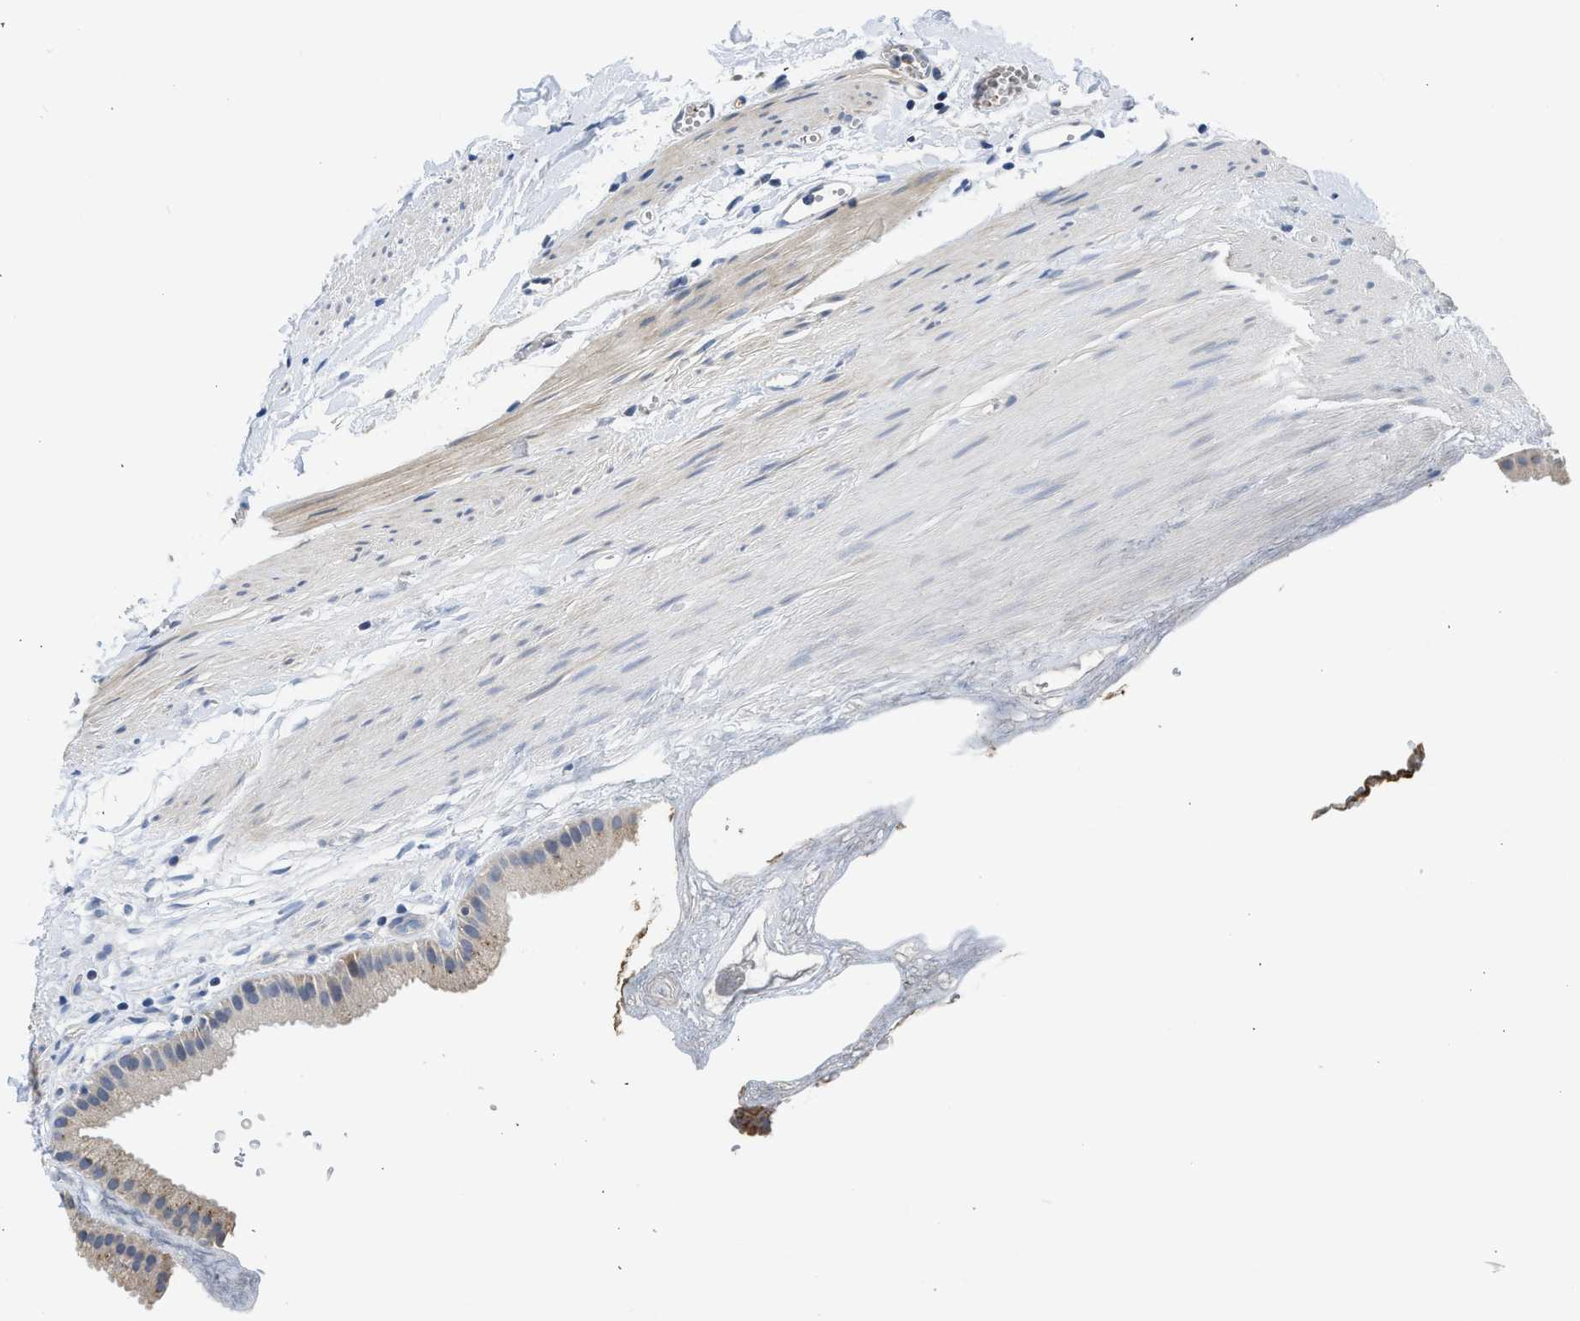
{"staining": {"intensity": "moderate", "quantity": "<25%", "location": "cytoplasmic/membranous"}, "tissue": "gallbladder", "cell_type": "Glandular cells", "image_type": "normal", "snomed": [{"axis": "morphology", "description": "Normal tissue, NOS"}, {"axis": "topography", "description": "Gallbladder"}], "caption": "Immunohistochemical staining of benign human gallbladder shows <25% levels of moderate cytoplasmic/membranous protein staining in approximately <25% of glandular cells.", "gene": "PIM1", "patient": {"sex": "female", "age": 64}}